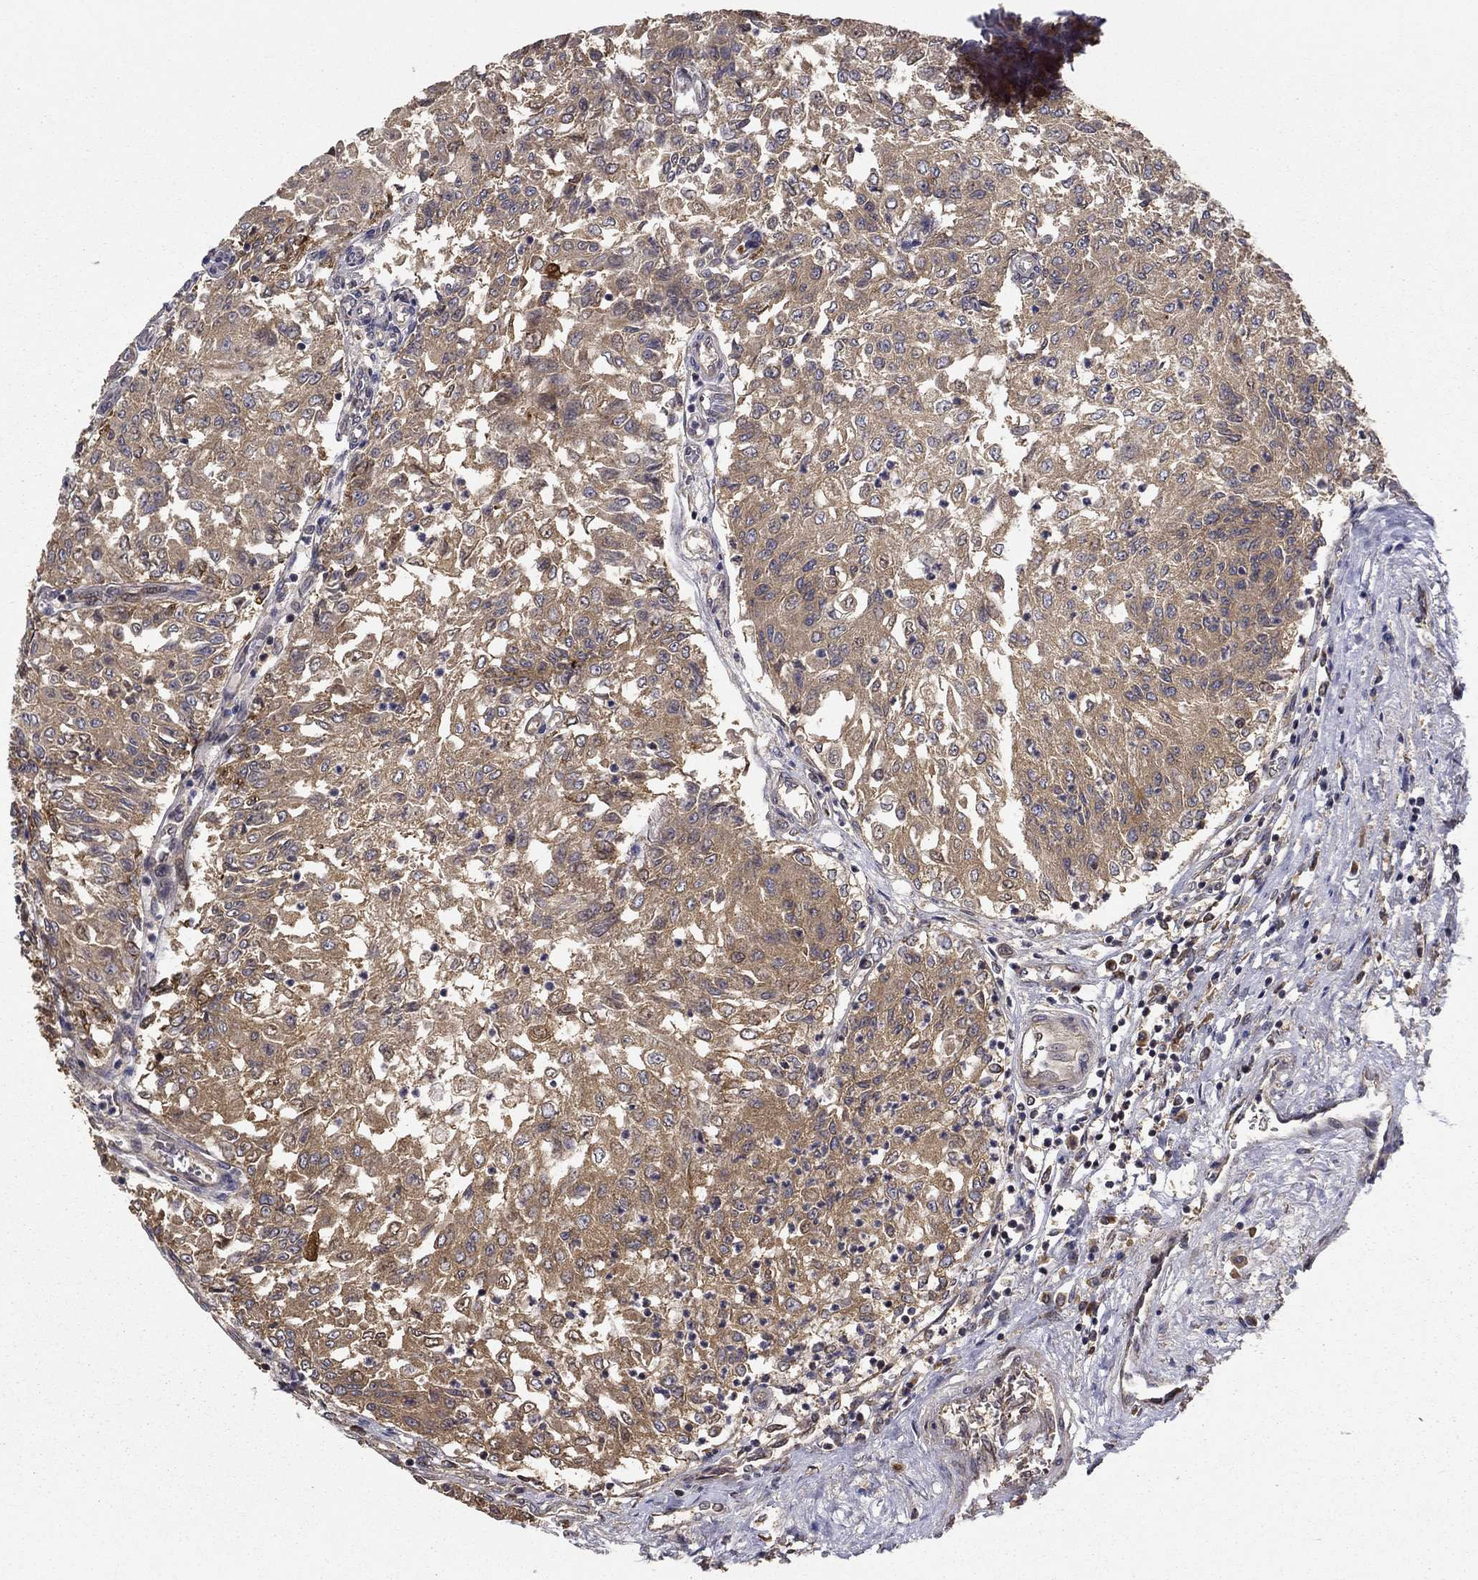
{"staining": {"intensity": "moderate", "quantity": "25%-75%", "location": "cytoplasmic/membranous"}, "tissue": "urothelial cancer", "cell_type": "Tumor cells", "image_type": "cancer", "snomed": [{"axis": "morphology", "description": "Urothelial carcinoma, Low grade"}, {"axis": "topography", "description": "Urinary bladder"}], "caption": "Moderate cytoplasmic/membranous protein staining is present in about 25%-75% of tumor cells in low-grade urothelial carcinoma.", "gene": "BABAM2", "patient": {"sex": "male", "age": 78}}